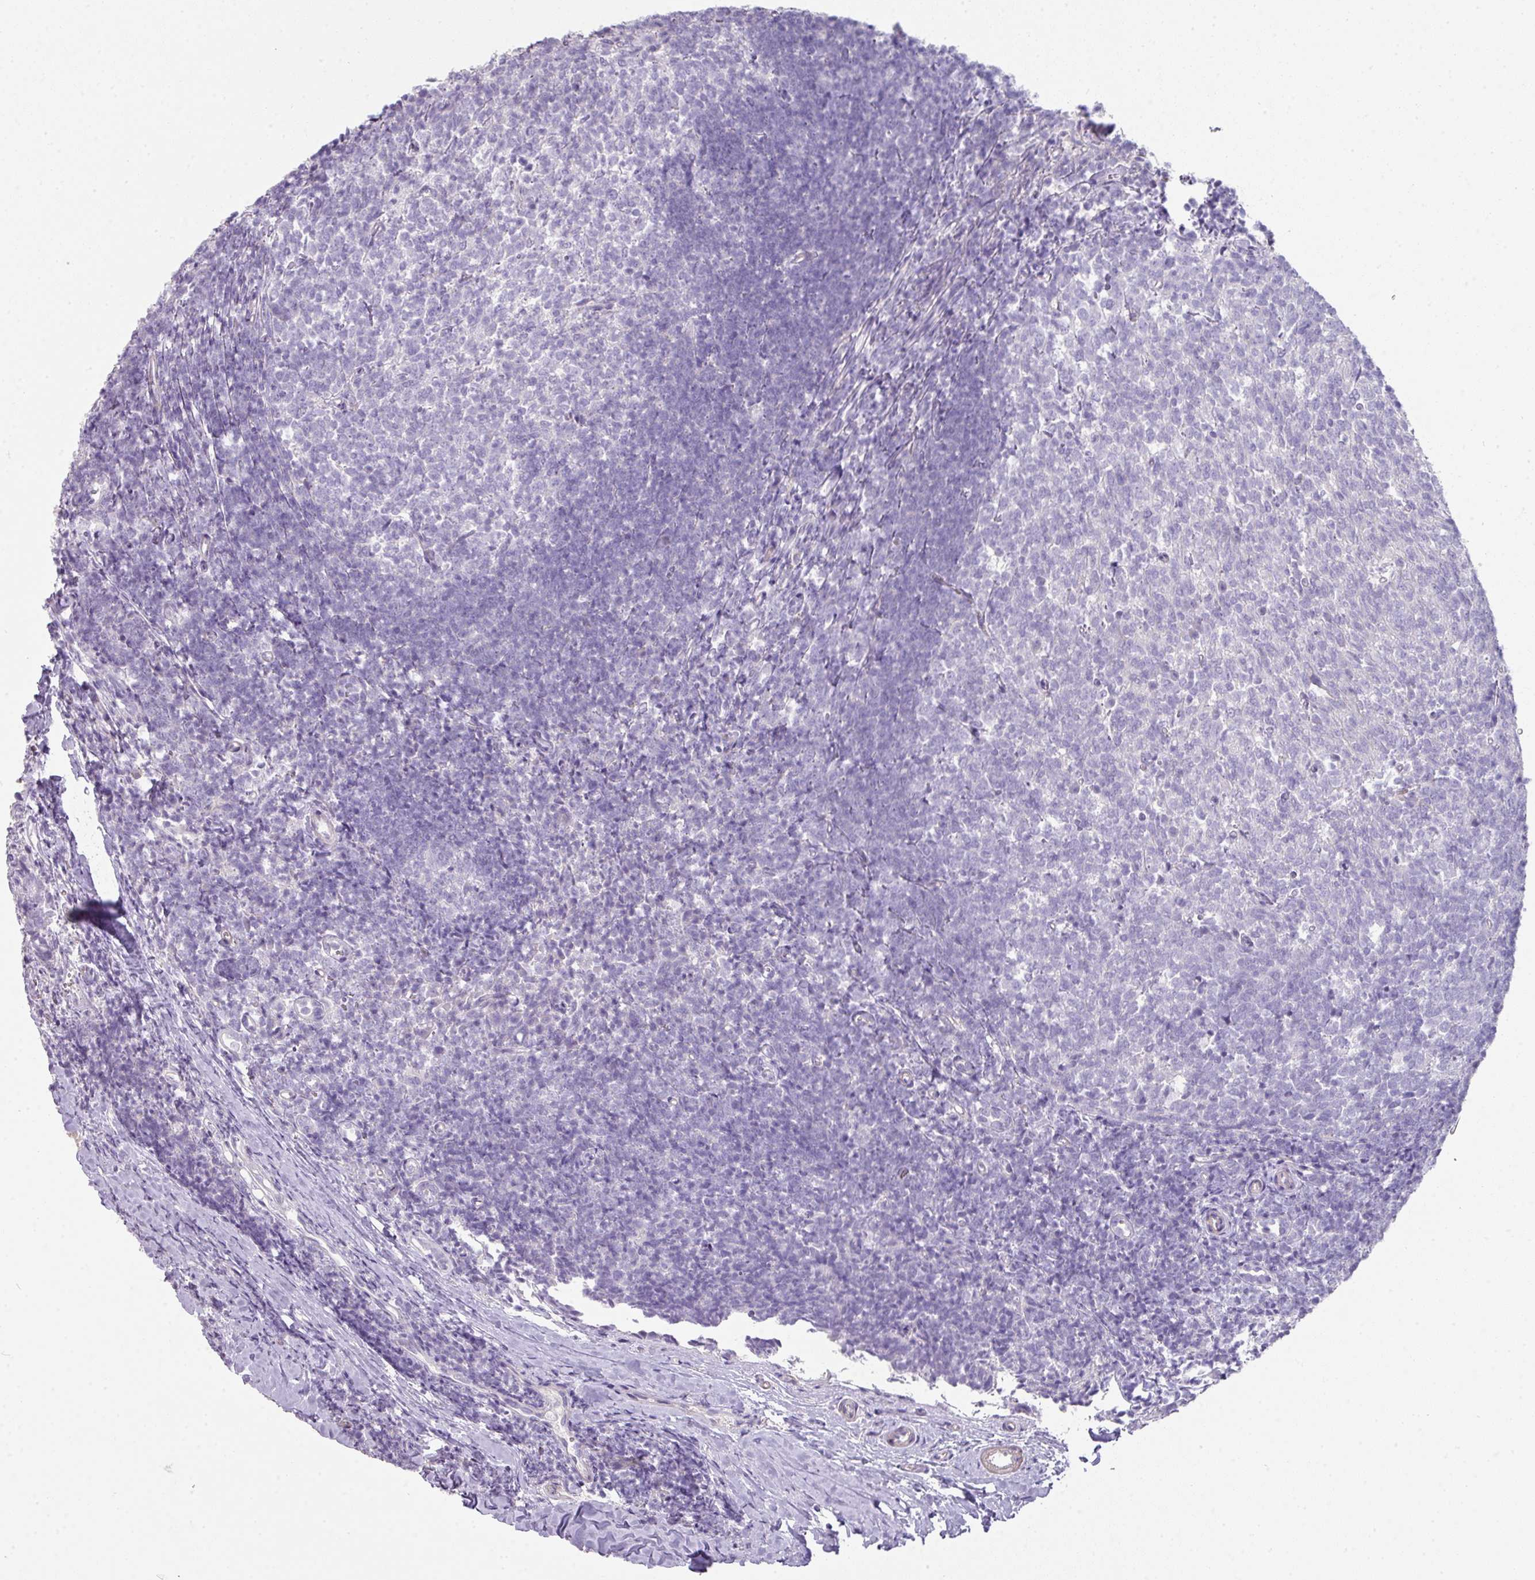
{"staining": {"intensity": "negative", "quantity": "none", "location": "none"}, "tissue": "tonsil", "cell_type": "Germinal center cells", "image_type": "normal", "snomed": [{"axis": "morphology", "description": "Normal tissue, NOS"}, {"axis": "topography", "description": "Tonsil"}], "caption": "Immunohistochemistry micrograph of unremarkable human tonsil stained for a protein (brown), which shows no expression in germinal center cells.", "gene": "GLI4", "patient": {"sex": "female", "age": 10}}